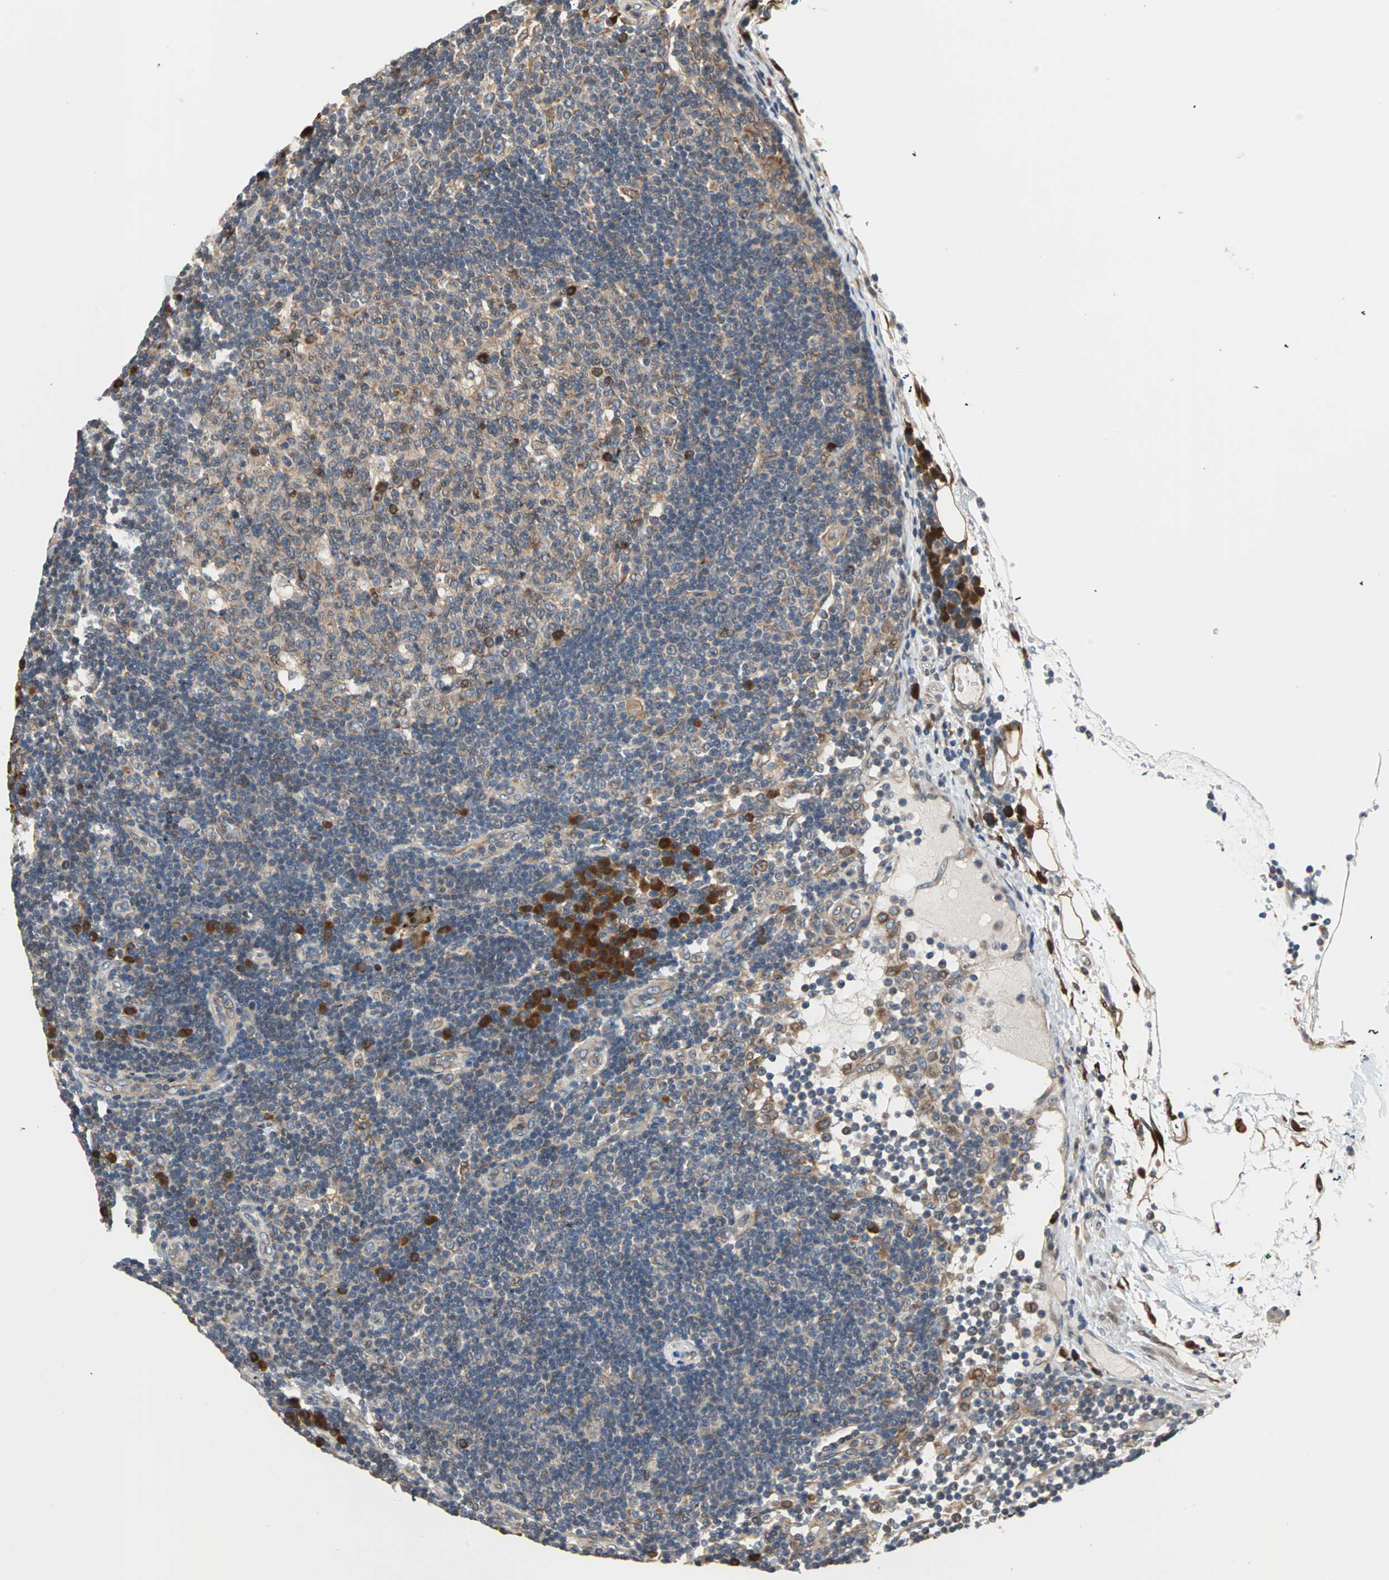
{"staining": {"intensity": "strong", "quantity": "<25%", "location": "cytoplasmic/membranous"}, "tissue": "lymph node", "cell_type": "Germinal center cells", "image_type": "normal", "snomed": [{"axis": "morphology", "description": "Normal tissue, NOS"}, {"axis": "morphology", "description": "Squamous cell carcinoma, metastatic, NOS"}, {"axis": "topography", "description": "Lymph node"}], "caption": "Immunohistochemical staining of normal lymph node reveals strong cytoplasmic/membranous protein positivity in about <25% of germinal center cells. The staining was performed using DAB (3,3'-diaminobenzidine), with brown indicating positive protein expression. Nuclei are stained blue with hematoxylin.", "gene": "SAR1A", "patient": {"sex": "female", "age": 53}}